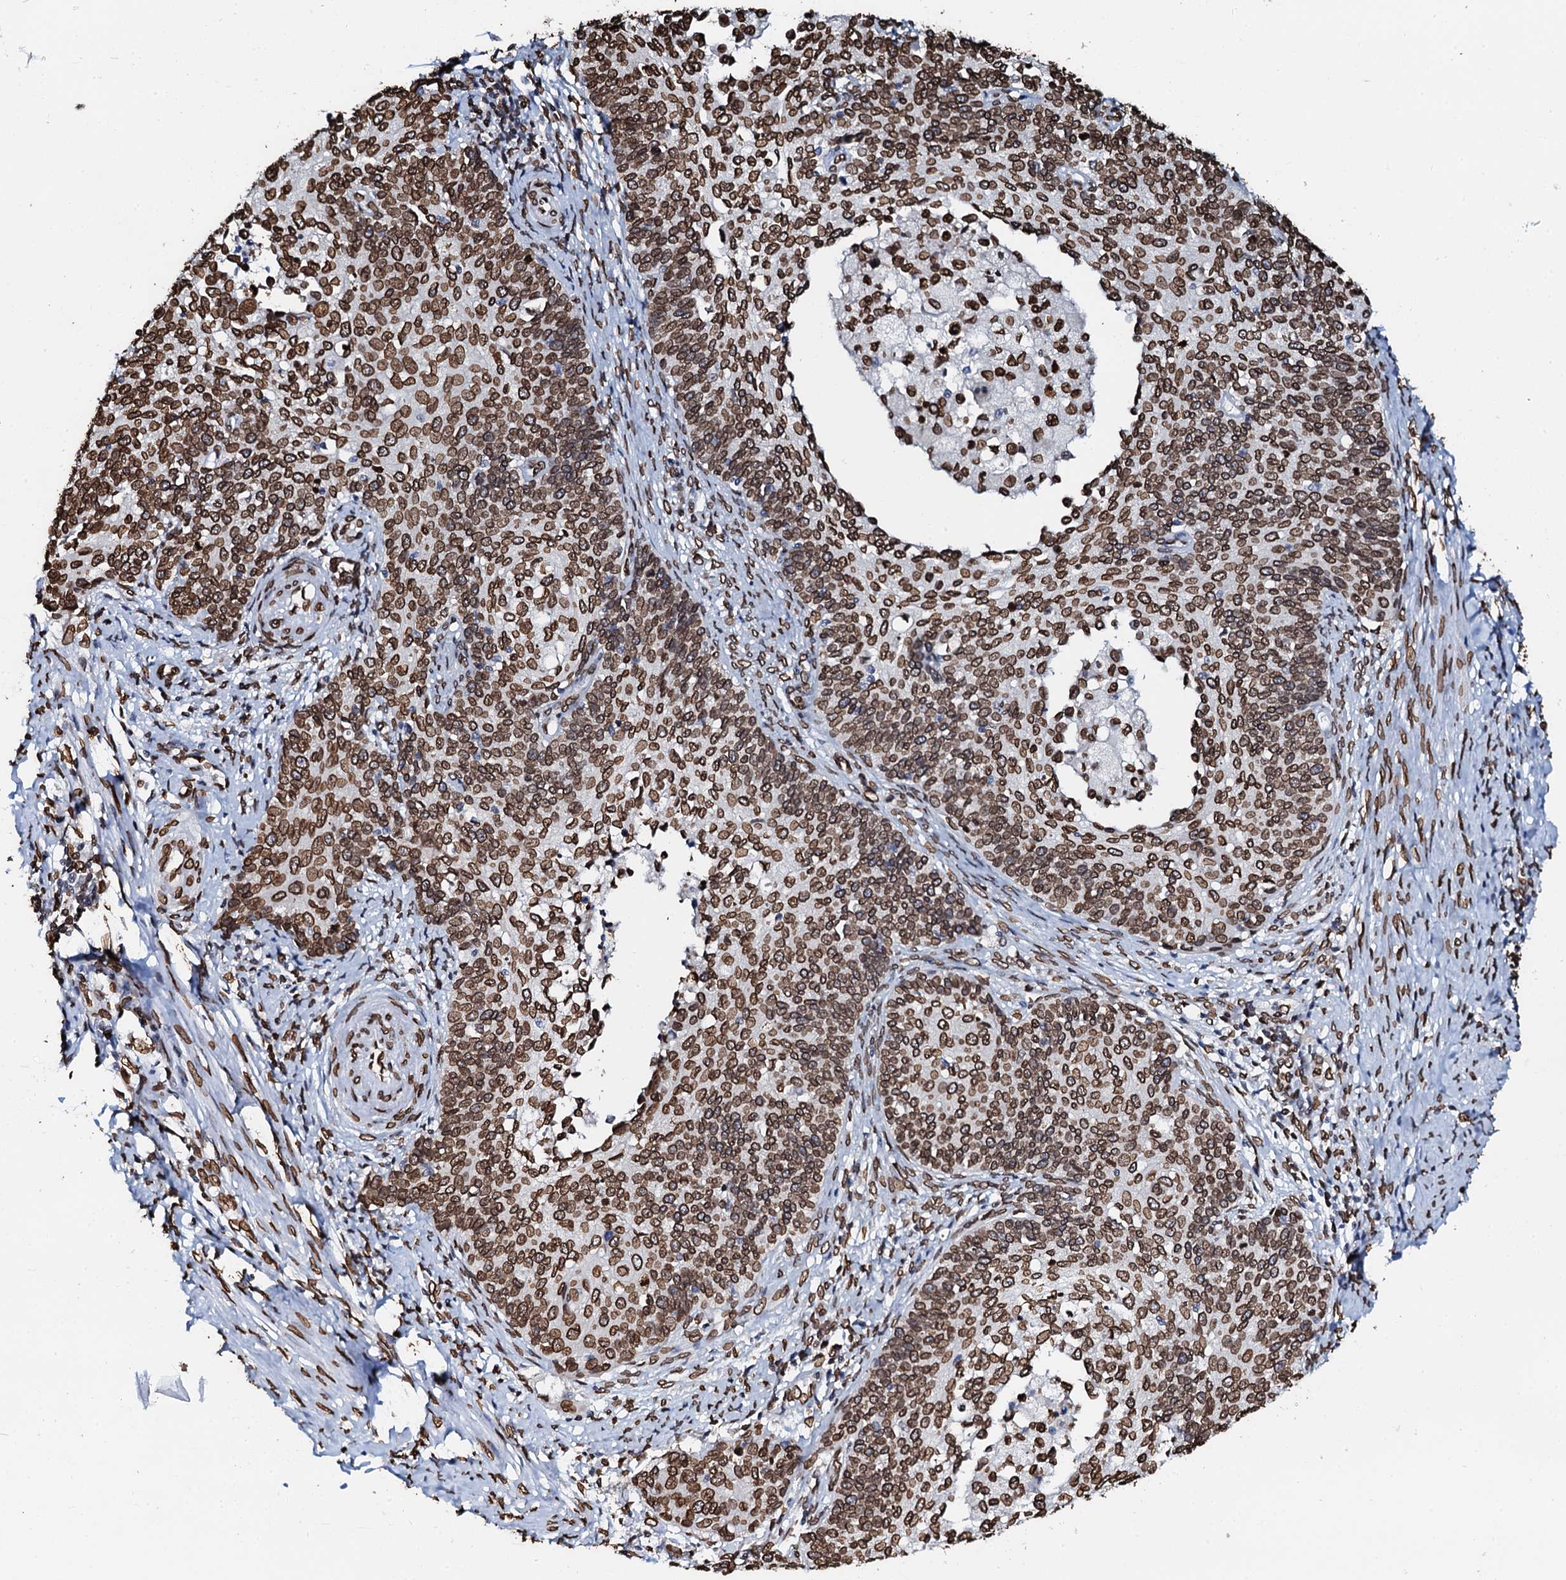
{"staining": {"intensity": "strong", "quantity": ">75%", "location": "cytoplasmic/membranous,nuclear"}, "tissue": "cervical cancer", "cell_type": "Tumor cells", "image_type": "cancer", "snomed": [{"axis": "morphology", "description": "Squamous cell carcinoma, NOS"}, {"axis": "topography", "description": "Cervix"}], "caption": "Squamous cell carcinoma (cervical) stained for a protein demonstrates strong cytoplasmic/membranous and nuclear positivity in tumor cells. Ihc stains the protein of interest in brown and the nuclei are stained blue.", "gene": "KATNAL2", "patient": {"sex": "female", "age": 39}}